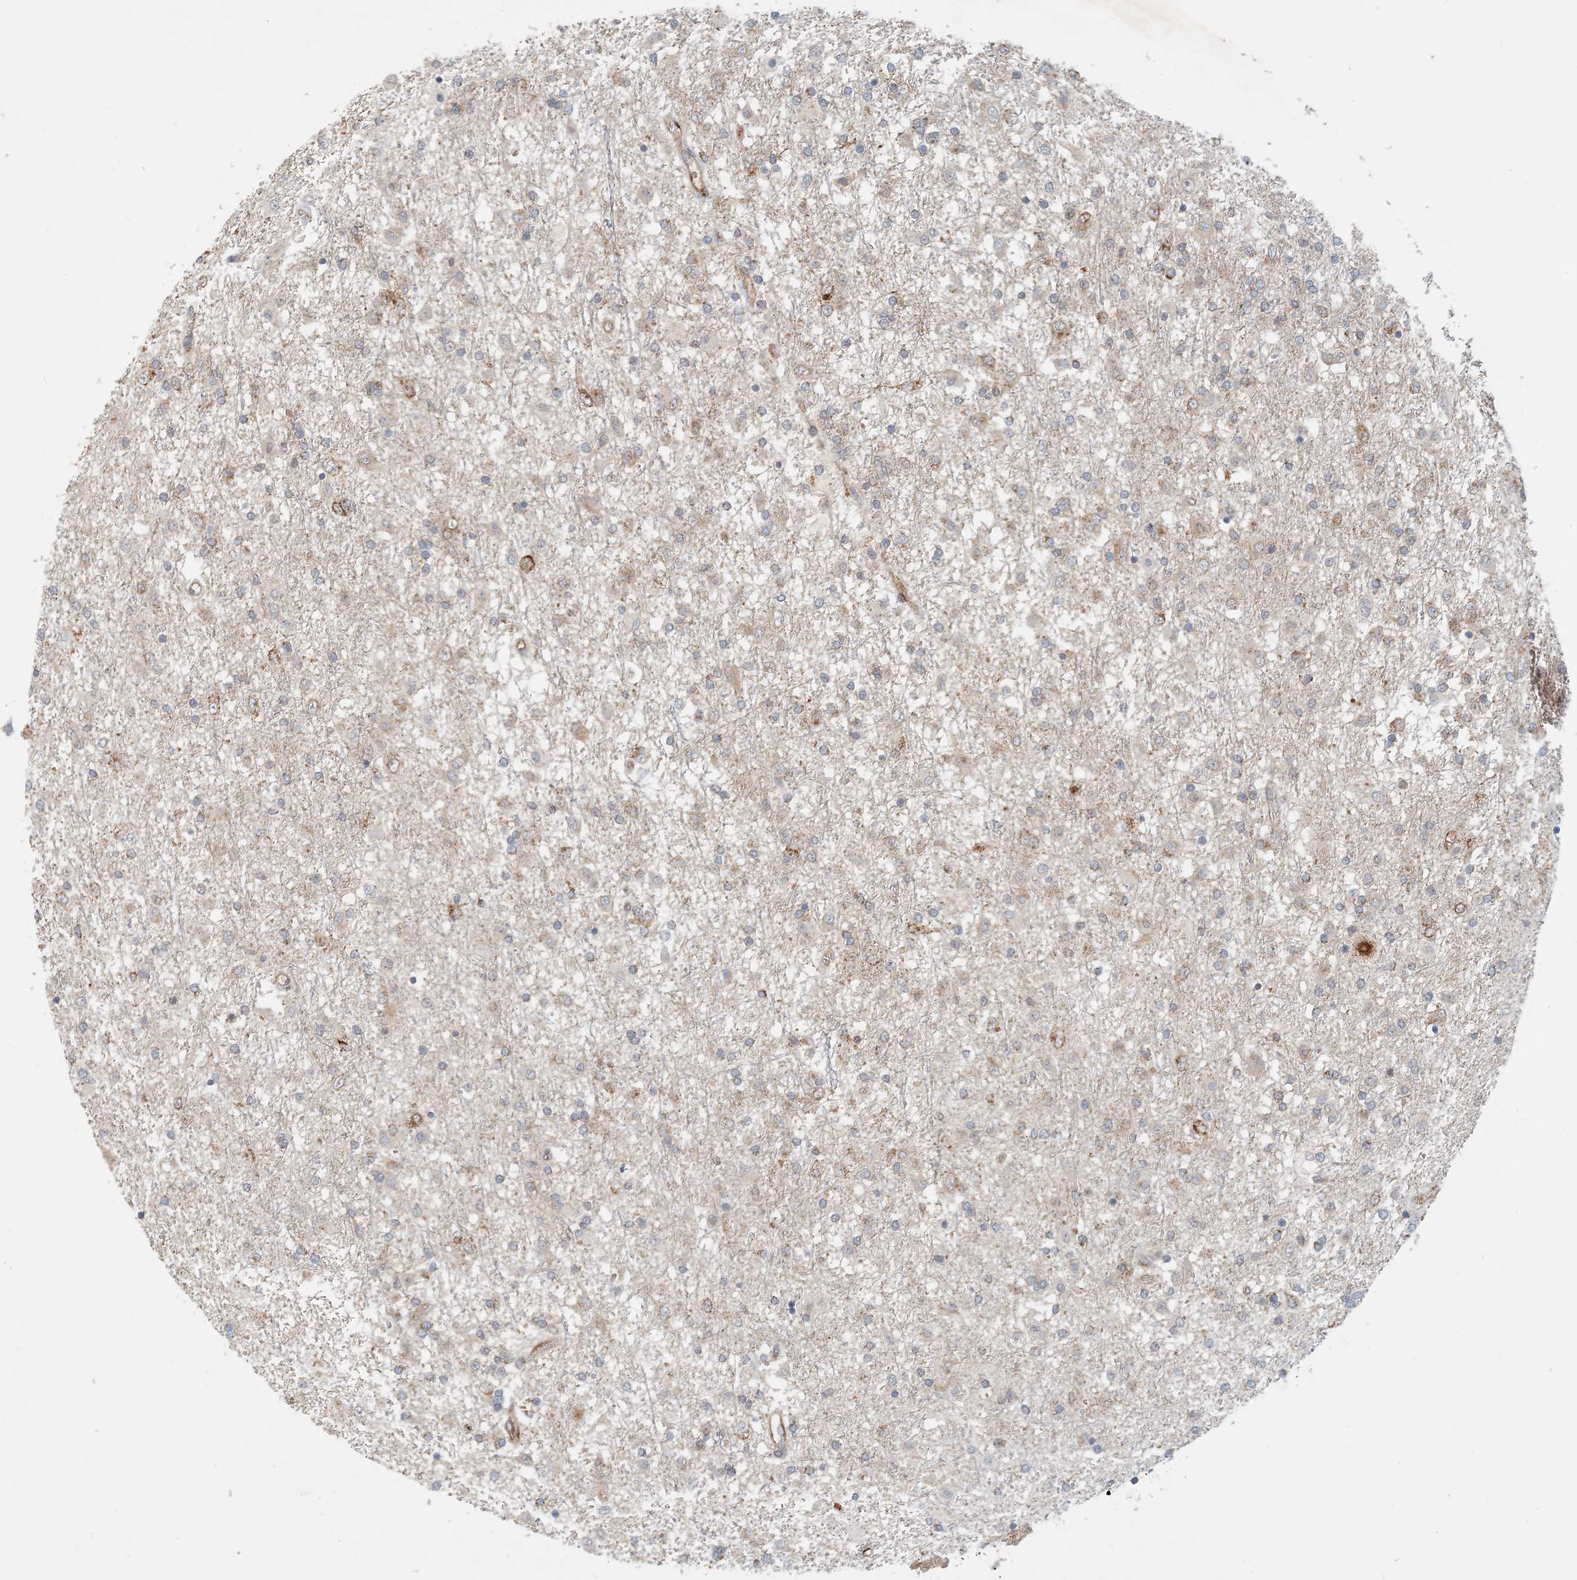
{"staining": {"intensity": "moderate", "quantity": "<25%", "location": "cytoplasmic/membranous"}, "tissue": "glioma", "cell_type": "Tumor cells", "image_type": "cancer", "snomed": [{"axis": "morphology", "description": "Glioma, malignant, Low grade"}, {"axis": "topography", "description": "Brain"}], "caption": "Glioma stained with a protein marker demonstrates moderate staining in tumor cells.", "gene": "ZBTB3", "patient": {"sex": "male", "age": 65}}